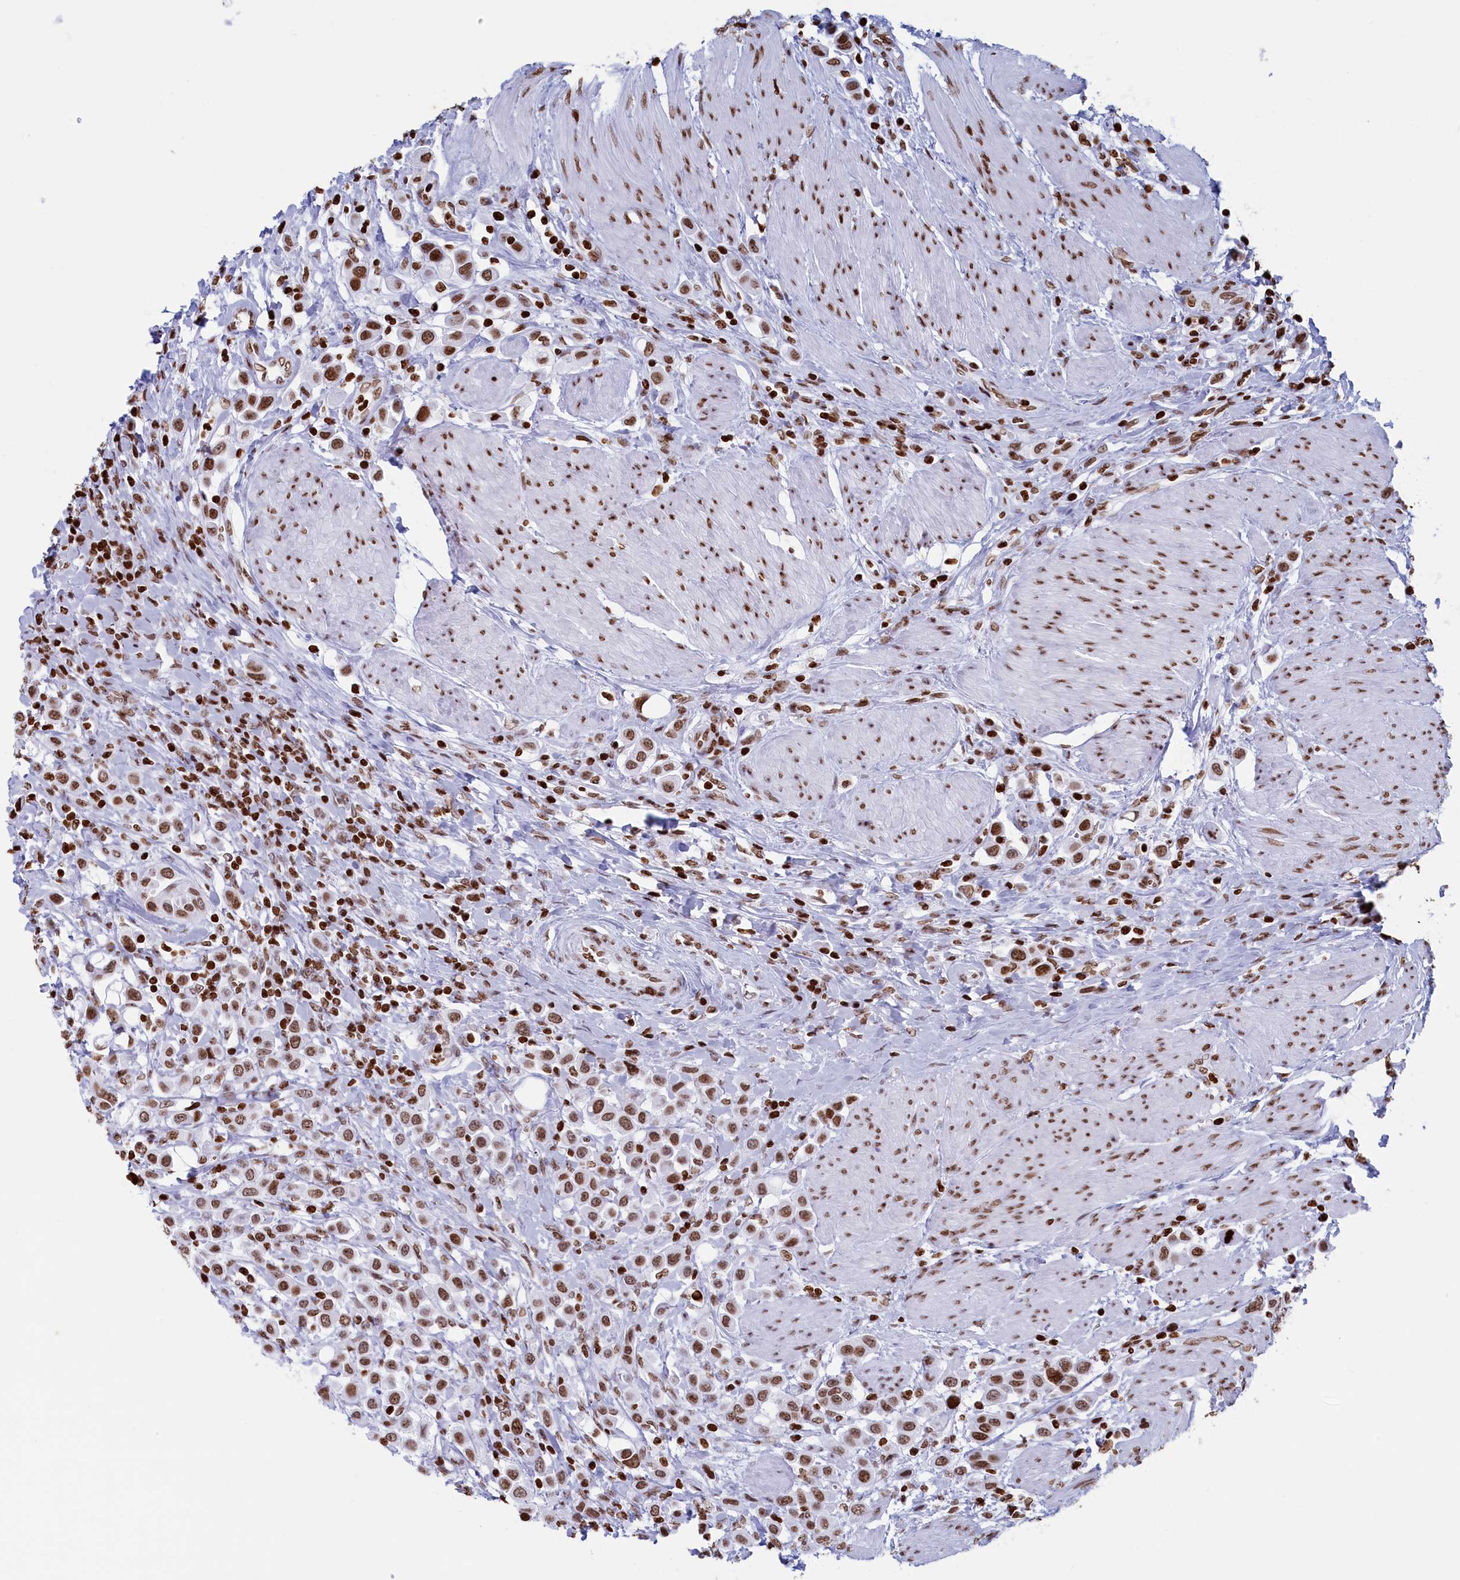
{"staining": {"intensity": "moderate", "quantity": ">75%", "location": "nuclear"}, "tissue": "urothelial cancer", "cell_type": "Tumor cells", "image_type": "cancer", "snomed": [{"axis": "morphology", "description": "Urothelial carcinoma, High grade"}, {"axis": "topography", "description": "Urinary bladder"}], "caption": "Human high-grade urothelial carcinoma stained with a protein marker exhibits moderate staining in tumor cells.", "gene": "APOBEC3A", "patient": {"sex": "male", "age": 50}}